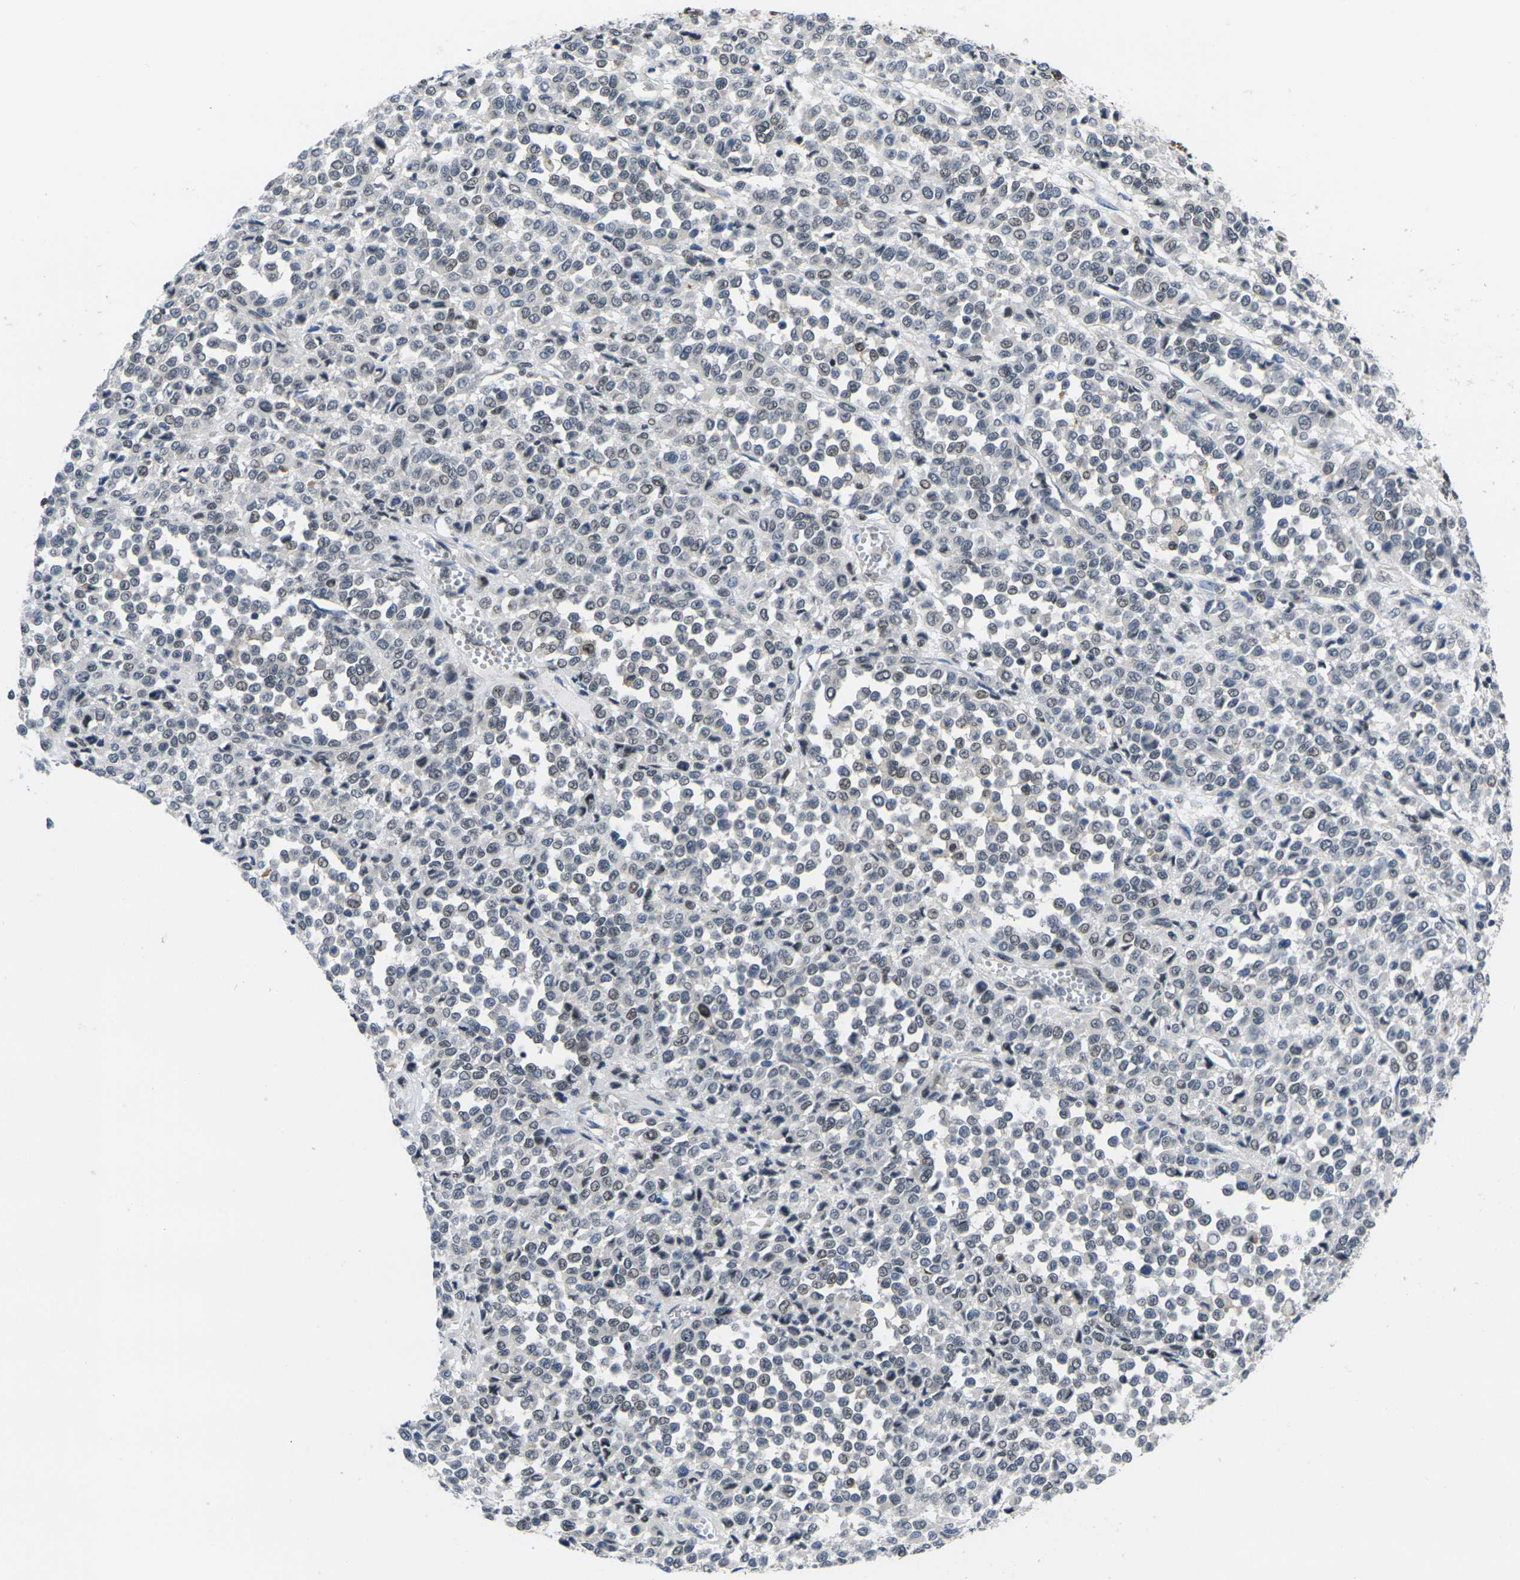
{"staining": {"intensity": "weak", "quantity": "<25%", "location": "nuclear"}, "tissue": "melanoma", "cell_type": "Tumor cells", "image_type": "cancer", "snomed": [{"axis": "morphology", "description": "Malignant melanoma, Metastatic site"}, {"axis": "topography", "description": "Pancreas"}], "caption": "A photomicrograph of human malignant melanoma (metastatic site) is negative for staining in tumor cells.", "gene": "RBM7", "patient": {"sex": "female", "age": 30}}